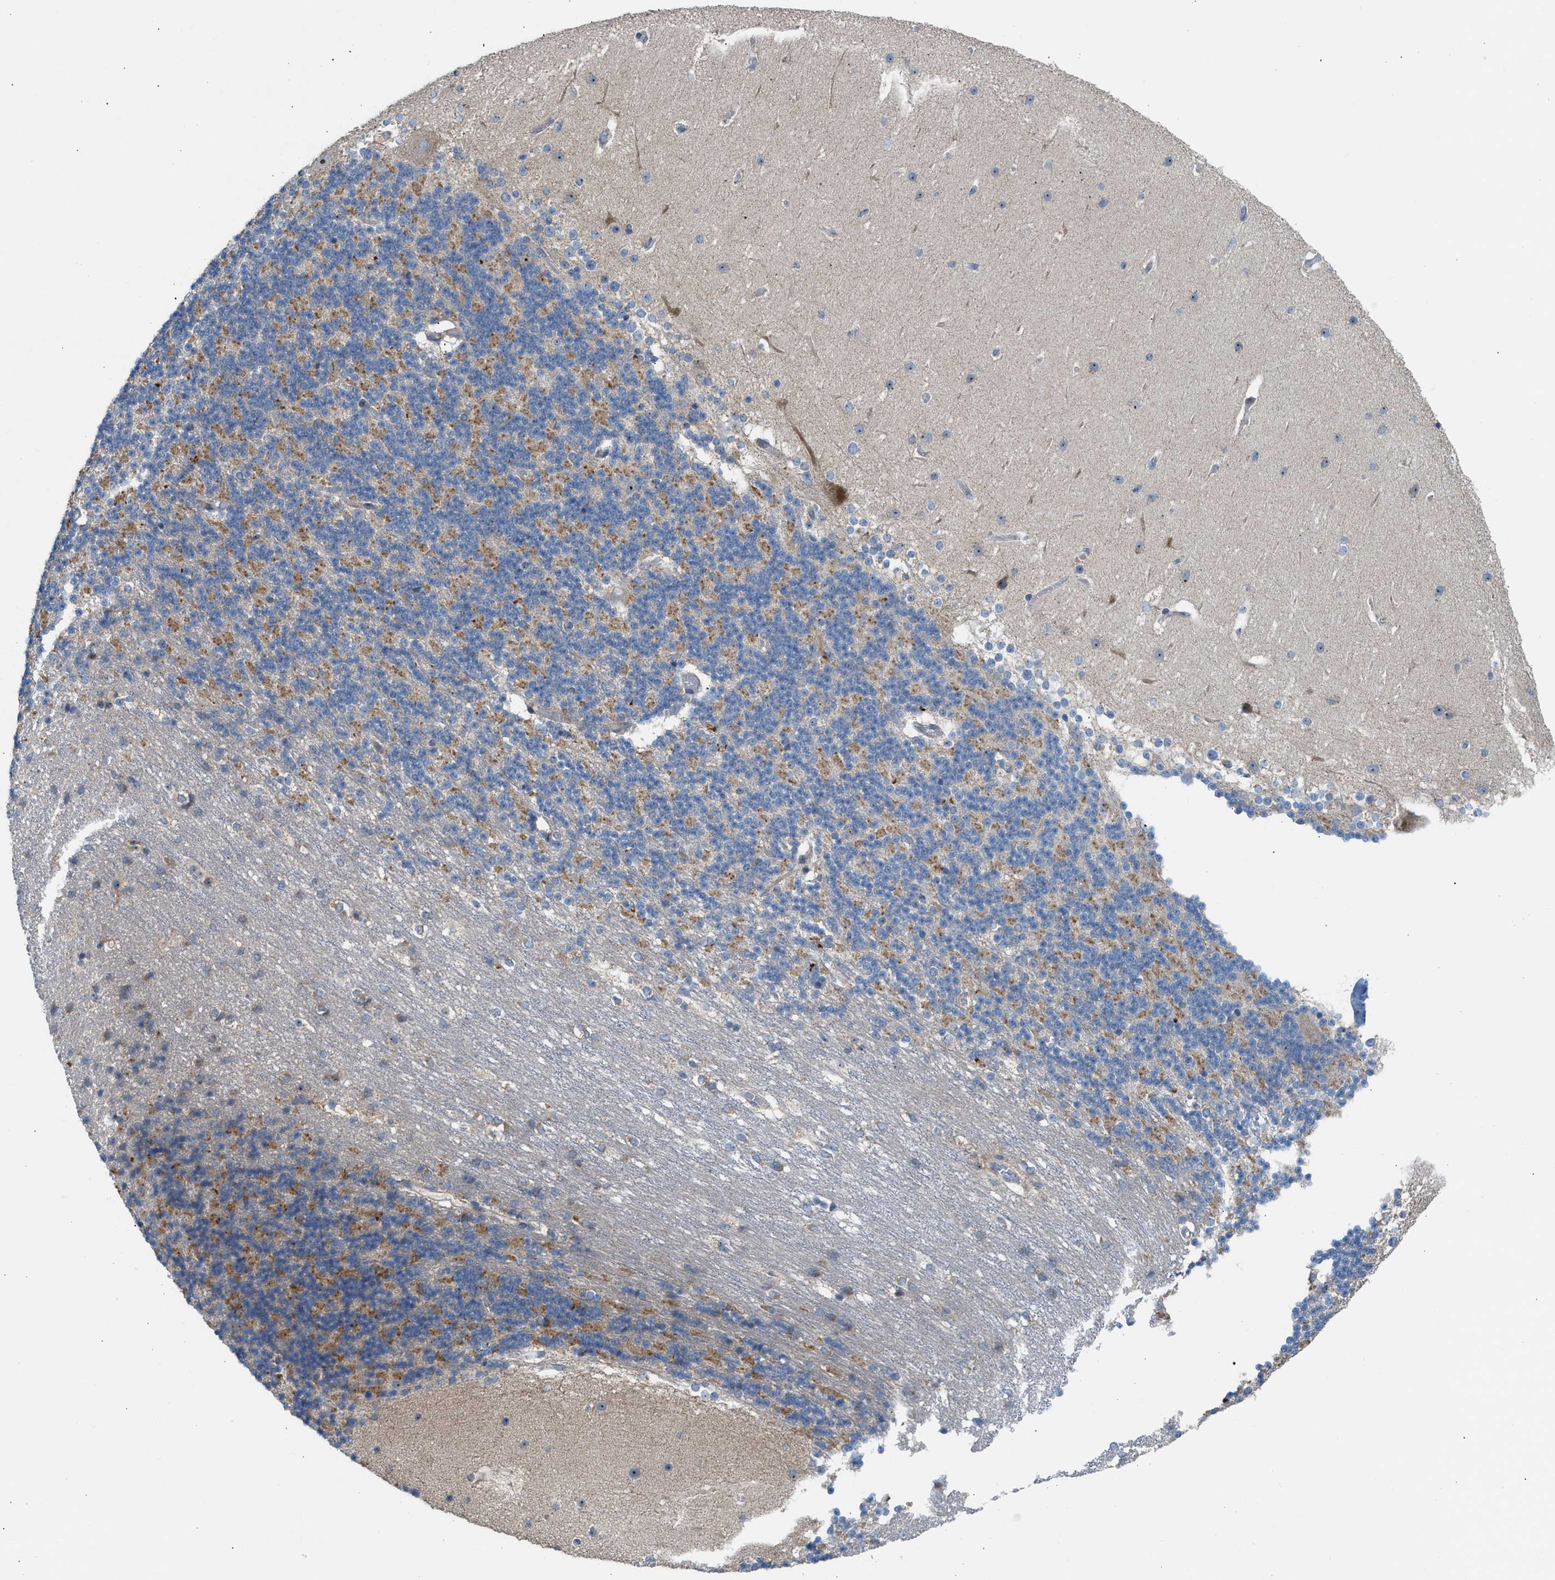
{"staining": {"intensity": "moderate", "quantity": "25%-75%", "location": "cytoplasmic/membranous"}, "tissue": "cerebellum", "cell_type": "Cells in granular layer", "image_type": "normal", "snomed": [{"axis": "morphology", "description": "Normal tissue, NOS"}, {"axis": "topography", "description": "Cerebellum"}], "caption": "DAB (3,3'-diaminobenzidine) immunohistochemical staining of benign human cerebellum exhibits moderate cytoplasmic/membranous protein staining in approximately 25%-75% of cells in granular layer.", "gene": "TPH1", "patient": {"sex": "female", "age": 19}}